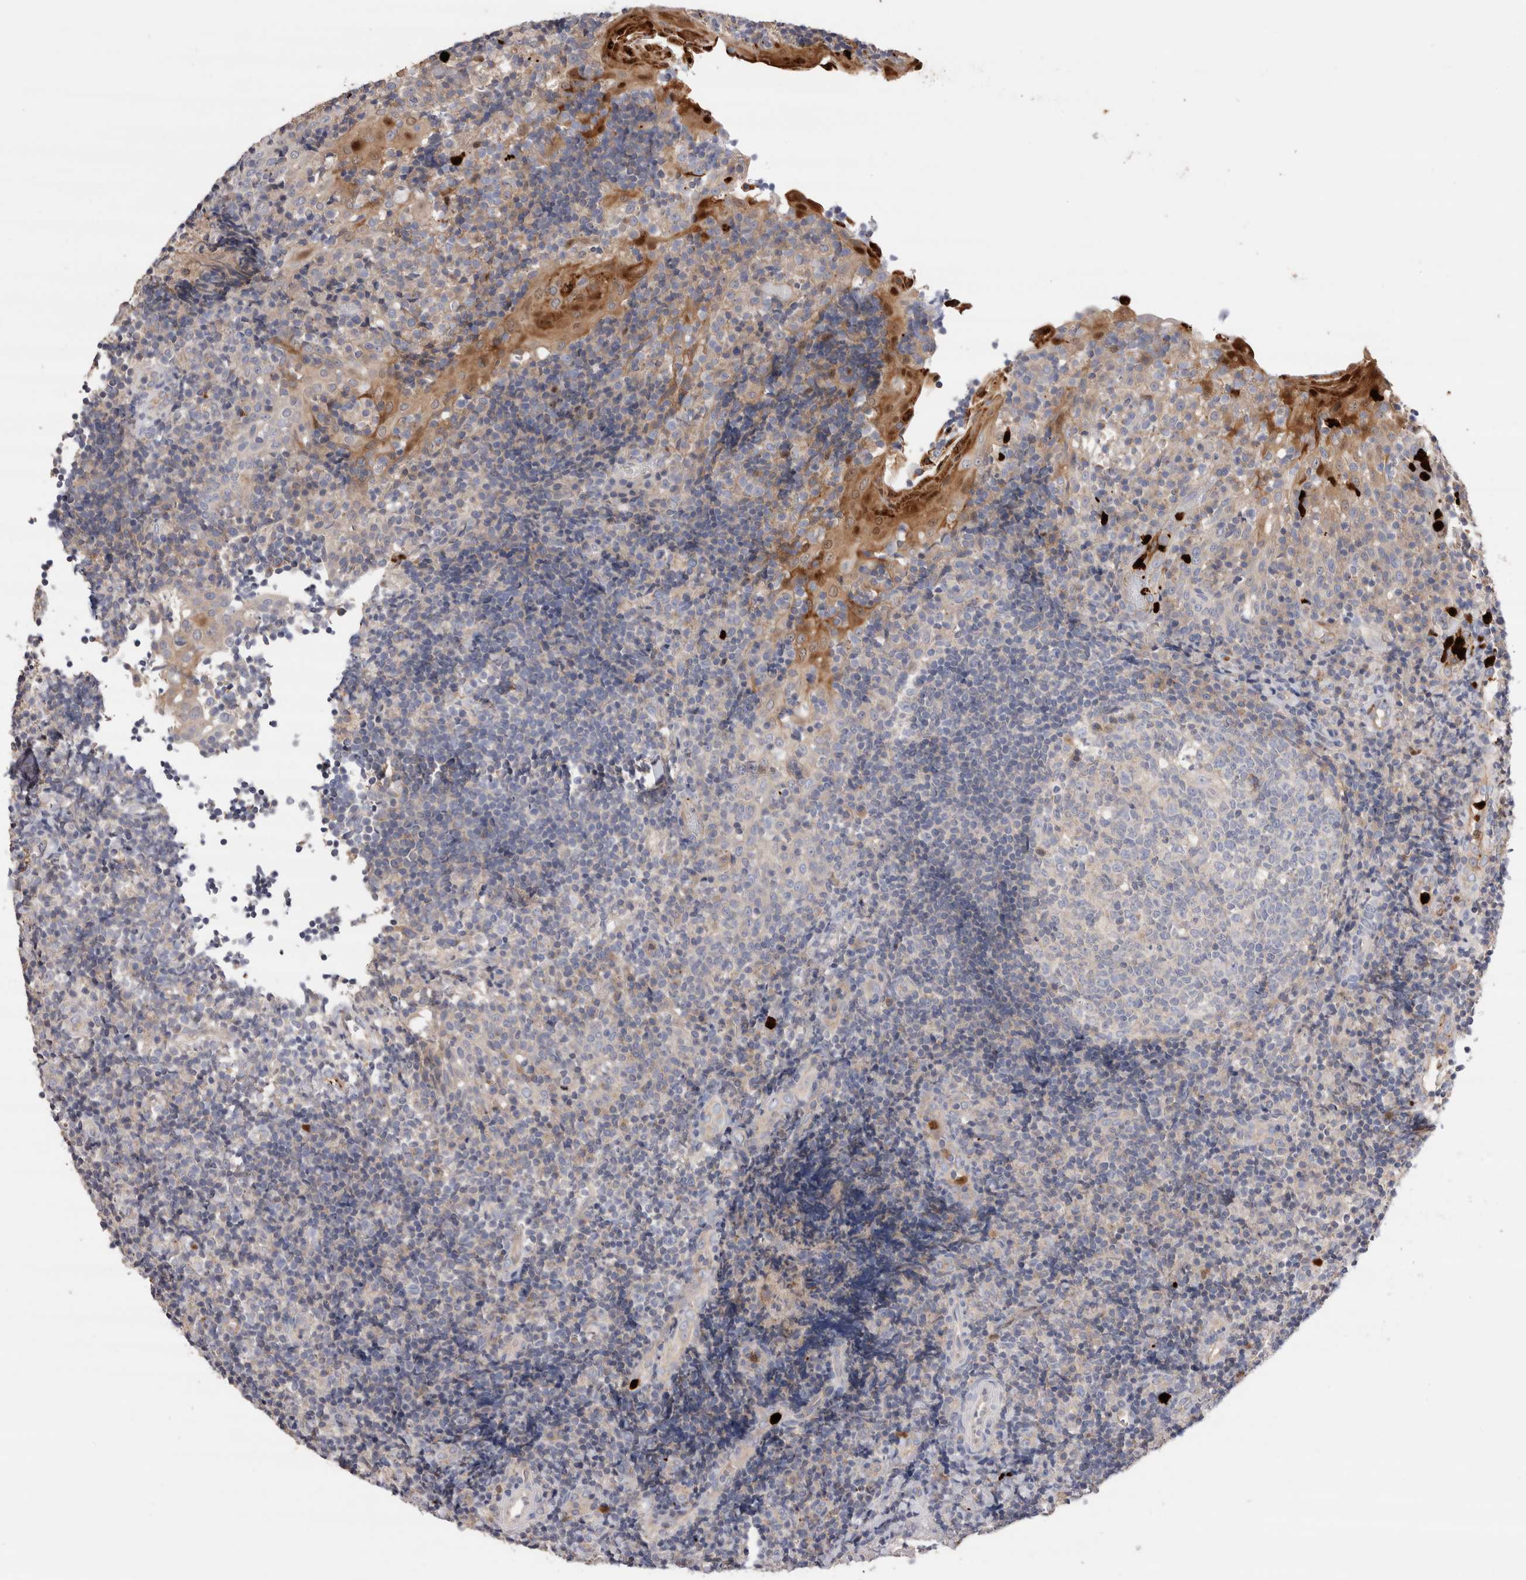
{"staining": {"intensity": "negative", "quantity": "none", "location": "none"}, "tissue": "tonsil", "cell_type": "Germinal center cells", "image_type": "normal", "snomed": [{"axis": "morphology", "description": "Normal tissue, NOS"}, {"axis": "topography", "description": "Tonsil"}], "caption": "The image exhibits no significant expression in germinal center cells of tonsil. (Stains: DAB immunohistochemistry (IHC) with hematoxylin counter stain, Microscopy: brightfield microscopy at high magnification).", "gene": "NXT2", "patient": {"sex": "female", "age": 40}}